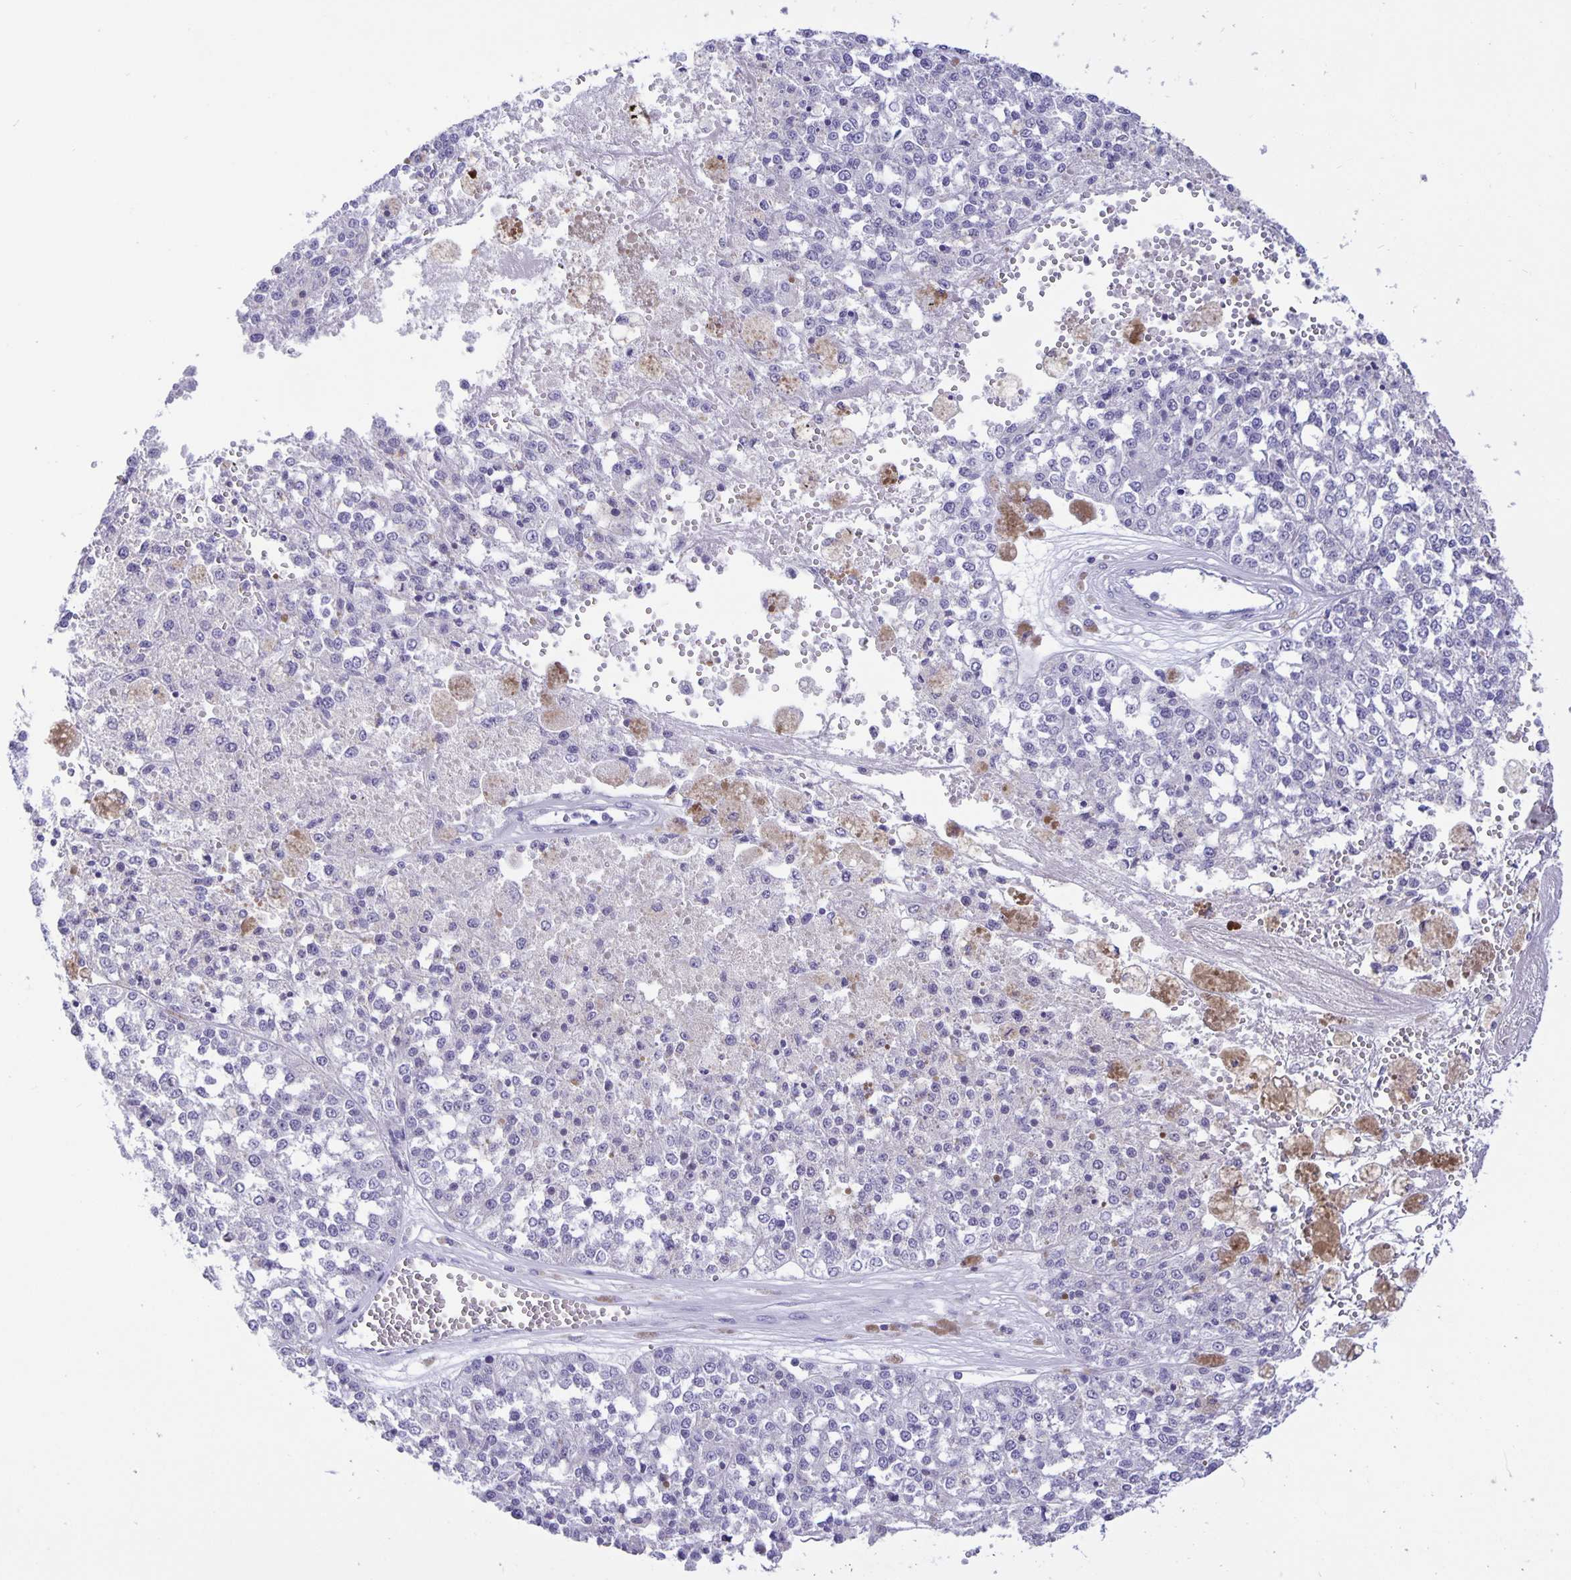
{"staining": {"intensity": "negative", "quantity": "none", "location": "none"}, "tissue": "melanoma", "cell_type": "Tumor cells", "image_type": "cancer", "snomed": [{"axis": "morphology", "description": "Malignant melanoma, Metastatic site"}, {"axis": "topography", "description": "Lymph node"}], "caption": "Malignant melanoma (metastatic site) stained for a protein using immunohistochemistry demonstrates no staining tumor cells.", "gene": "ERMN", "patient": {"sex": "female", "age": 64}}